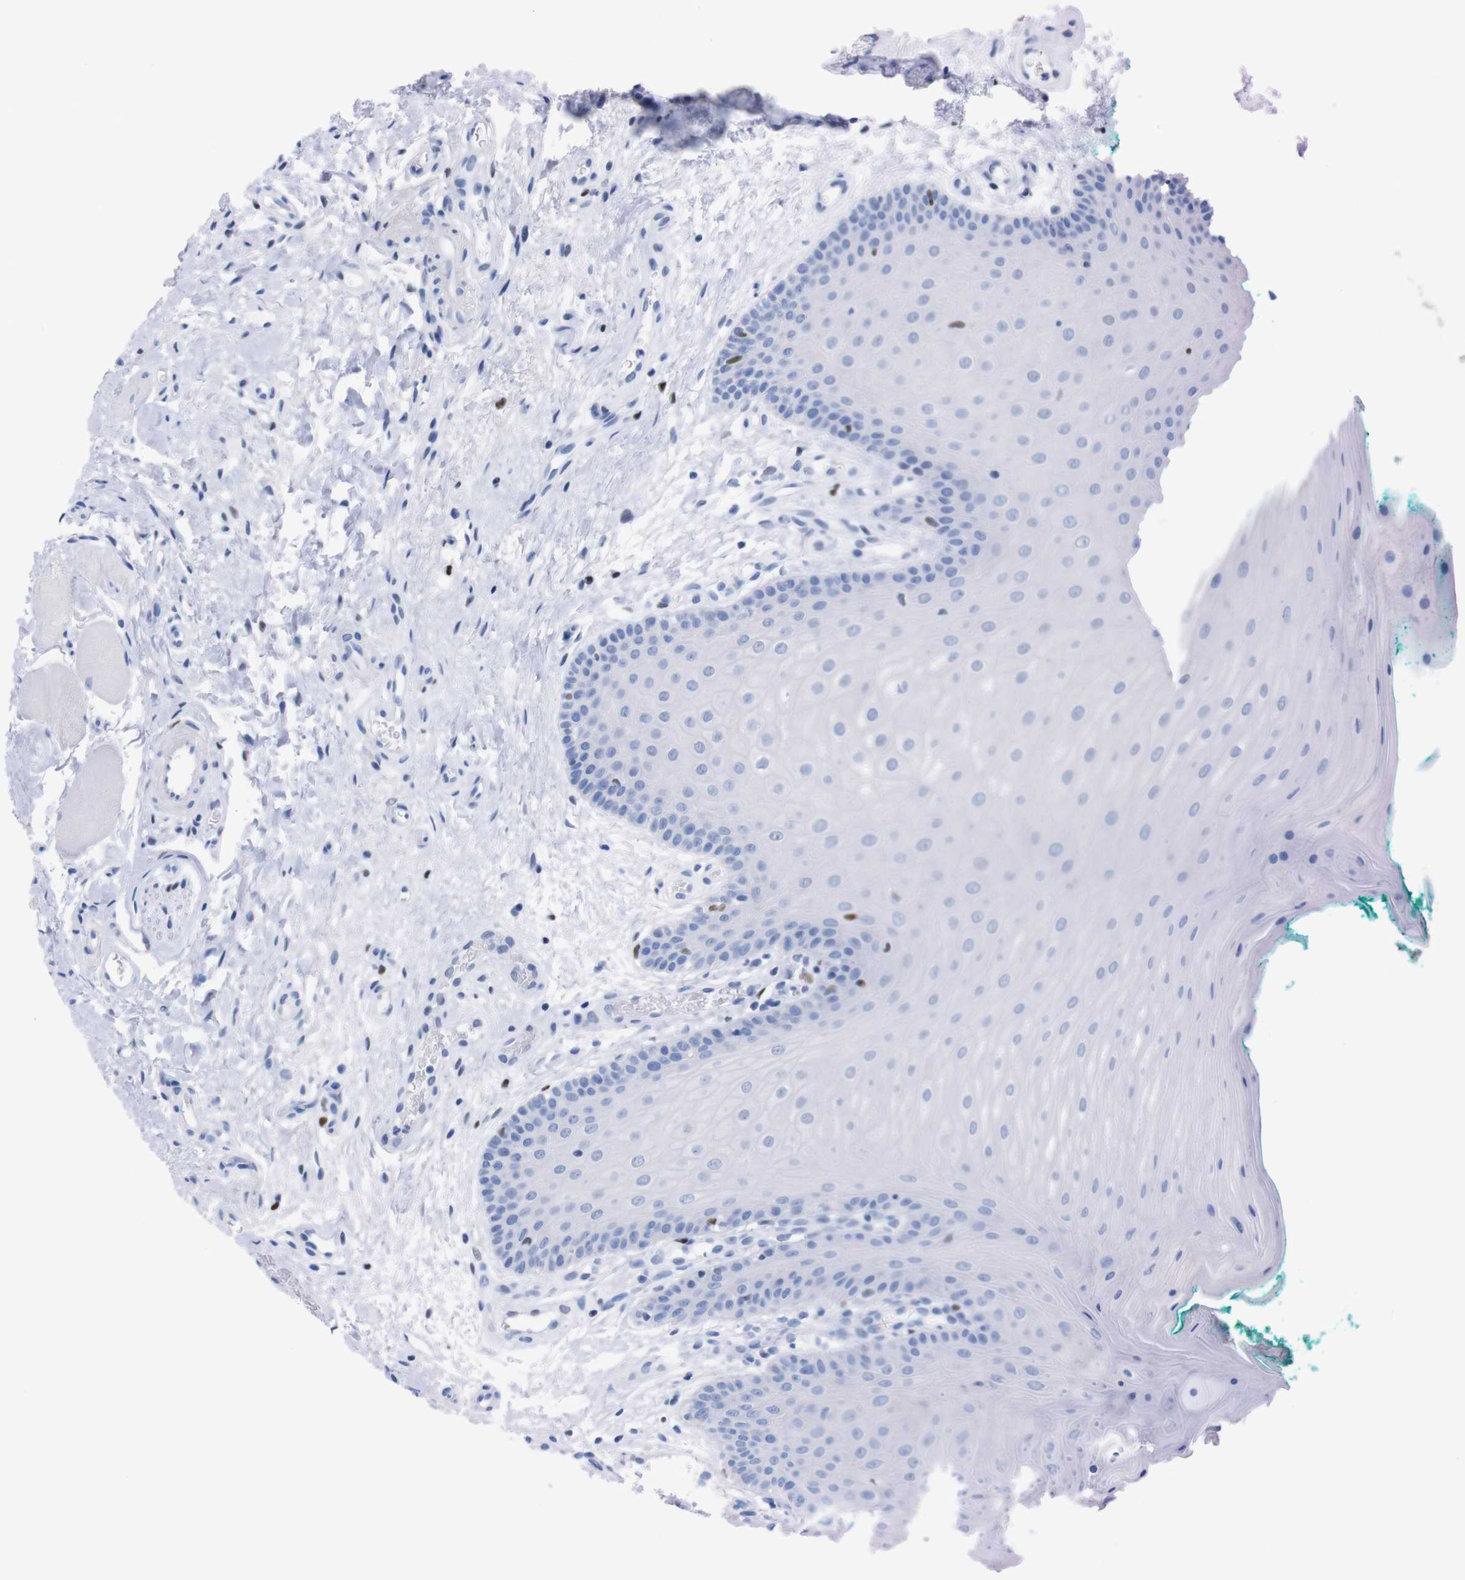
{"staining": {"intensity": "negative", "quantity": "none", "location": "none"}, "tissue": "oral mucosa", "cell_type": "Squamous epithelial cells", "image_type": "normal", "snomed": [{"axis": "morphology", "description": "Normal tissue, NOS"}, {"axis": "topography", "description": "Skeletal muscle"}, {"axis": "topography", "description": "Oral tissue"}], "caption": "Immunohistochemistry micrograph of benign oral mucosa: oral mucosa stained with DAB (3,3'-diaminobenzidine) demonstrates no significant protein positivity in squamous epithelial cells. (Brightfield microscopy of DAB immunohistochemistry (IHC) at high magnification).", "gene": "P2RY12", "patient": {"sex": "male", "age": 58}}